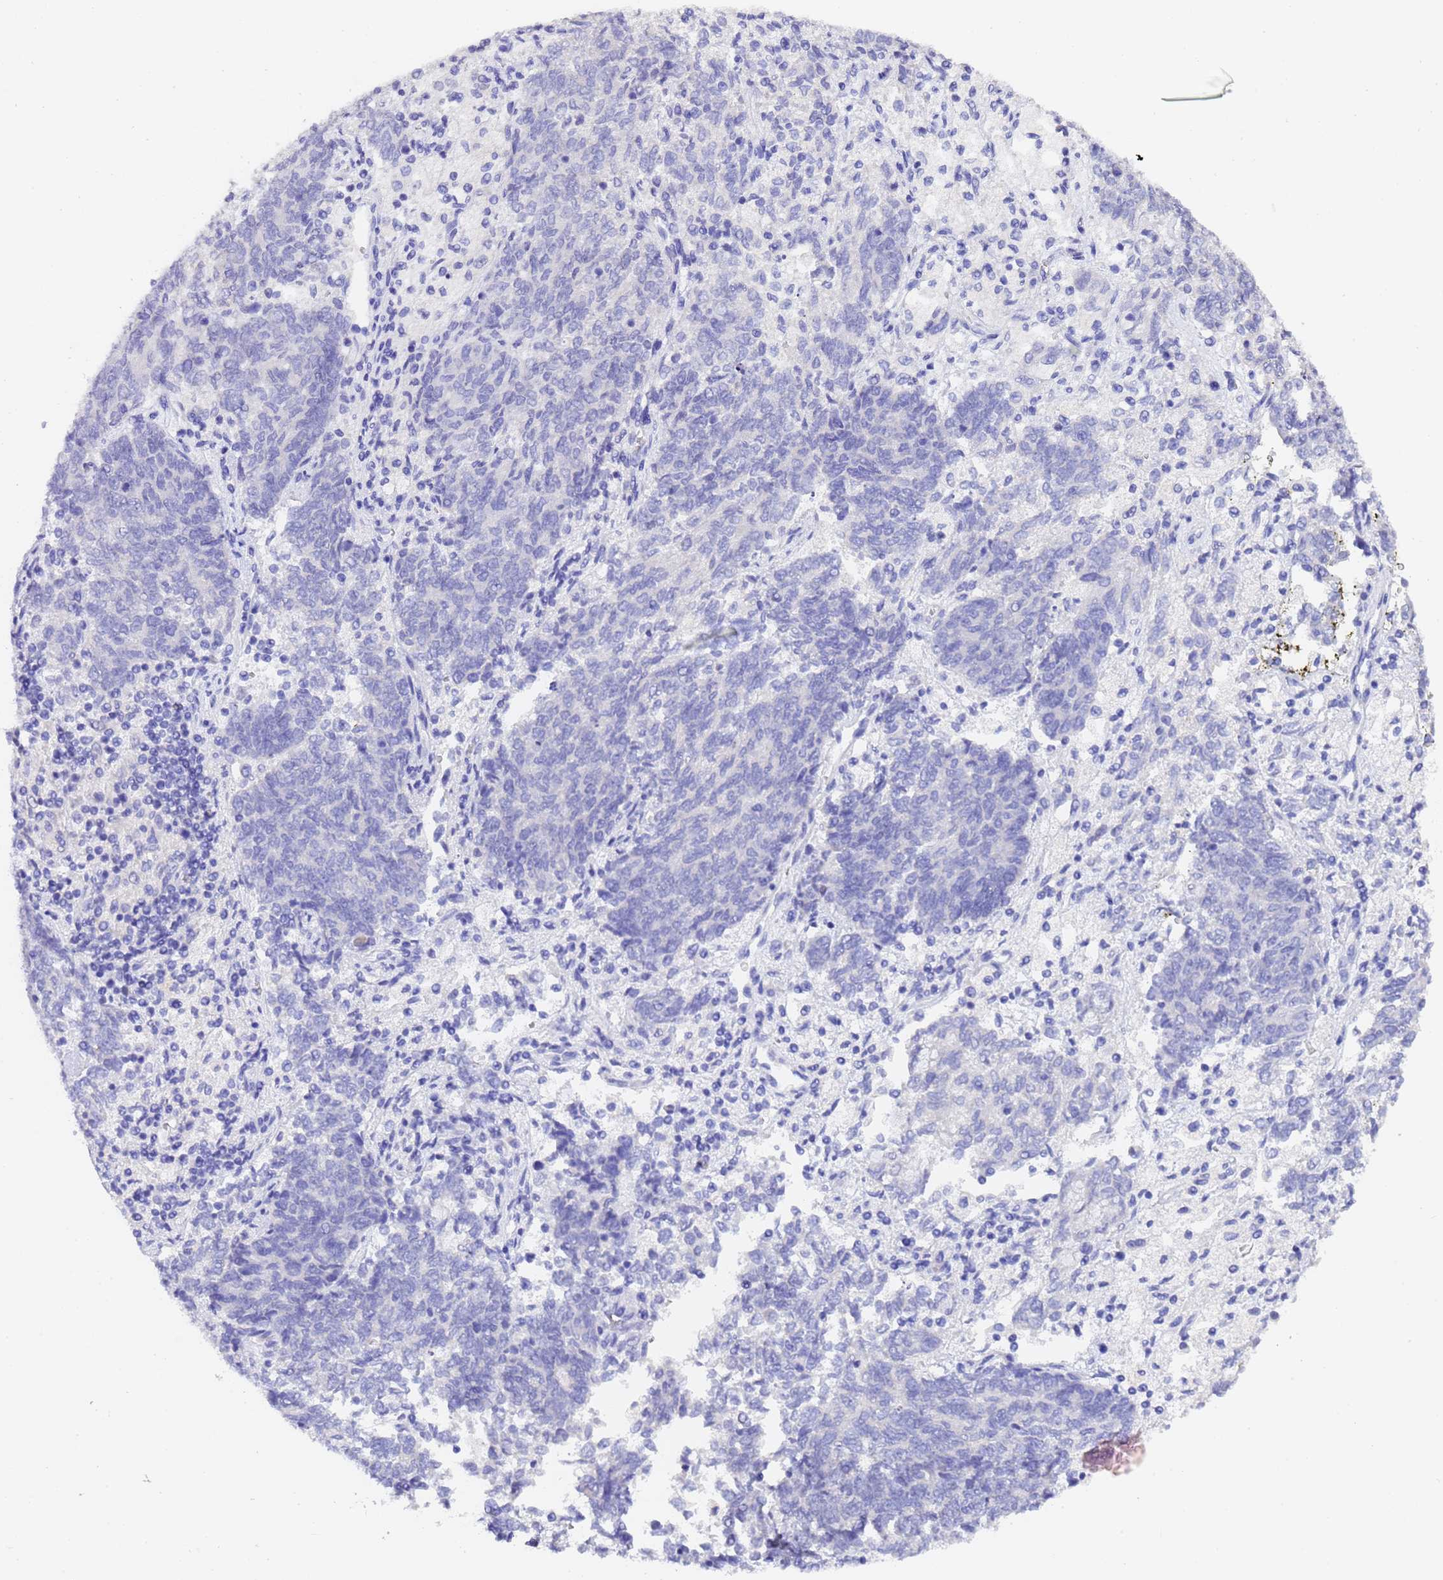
{"staining": {"intensity": "negative", "quantity": "none", "location": "none"}, "tissue": "endometrial cancer", "cell_type": "Tumor cells", "image_type": "cancer", "snomed": [{"axis": "morphology", "description": "Adenocarcinoma, NOS"}, {"axis": "topography", "description": "Endometrium"}], "caption": "Endometrial adenocarcinoma stained for a protein using immunohistochemistry (IHC) shows no staining tumor cells.", "gene": "GABRA1", "patient": {"sex": "female", "age": 80}}